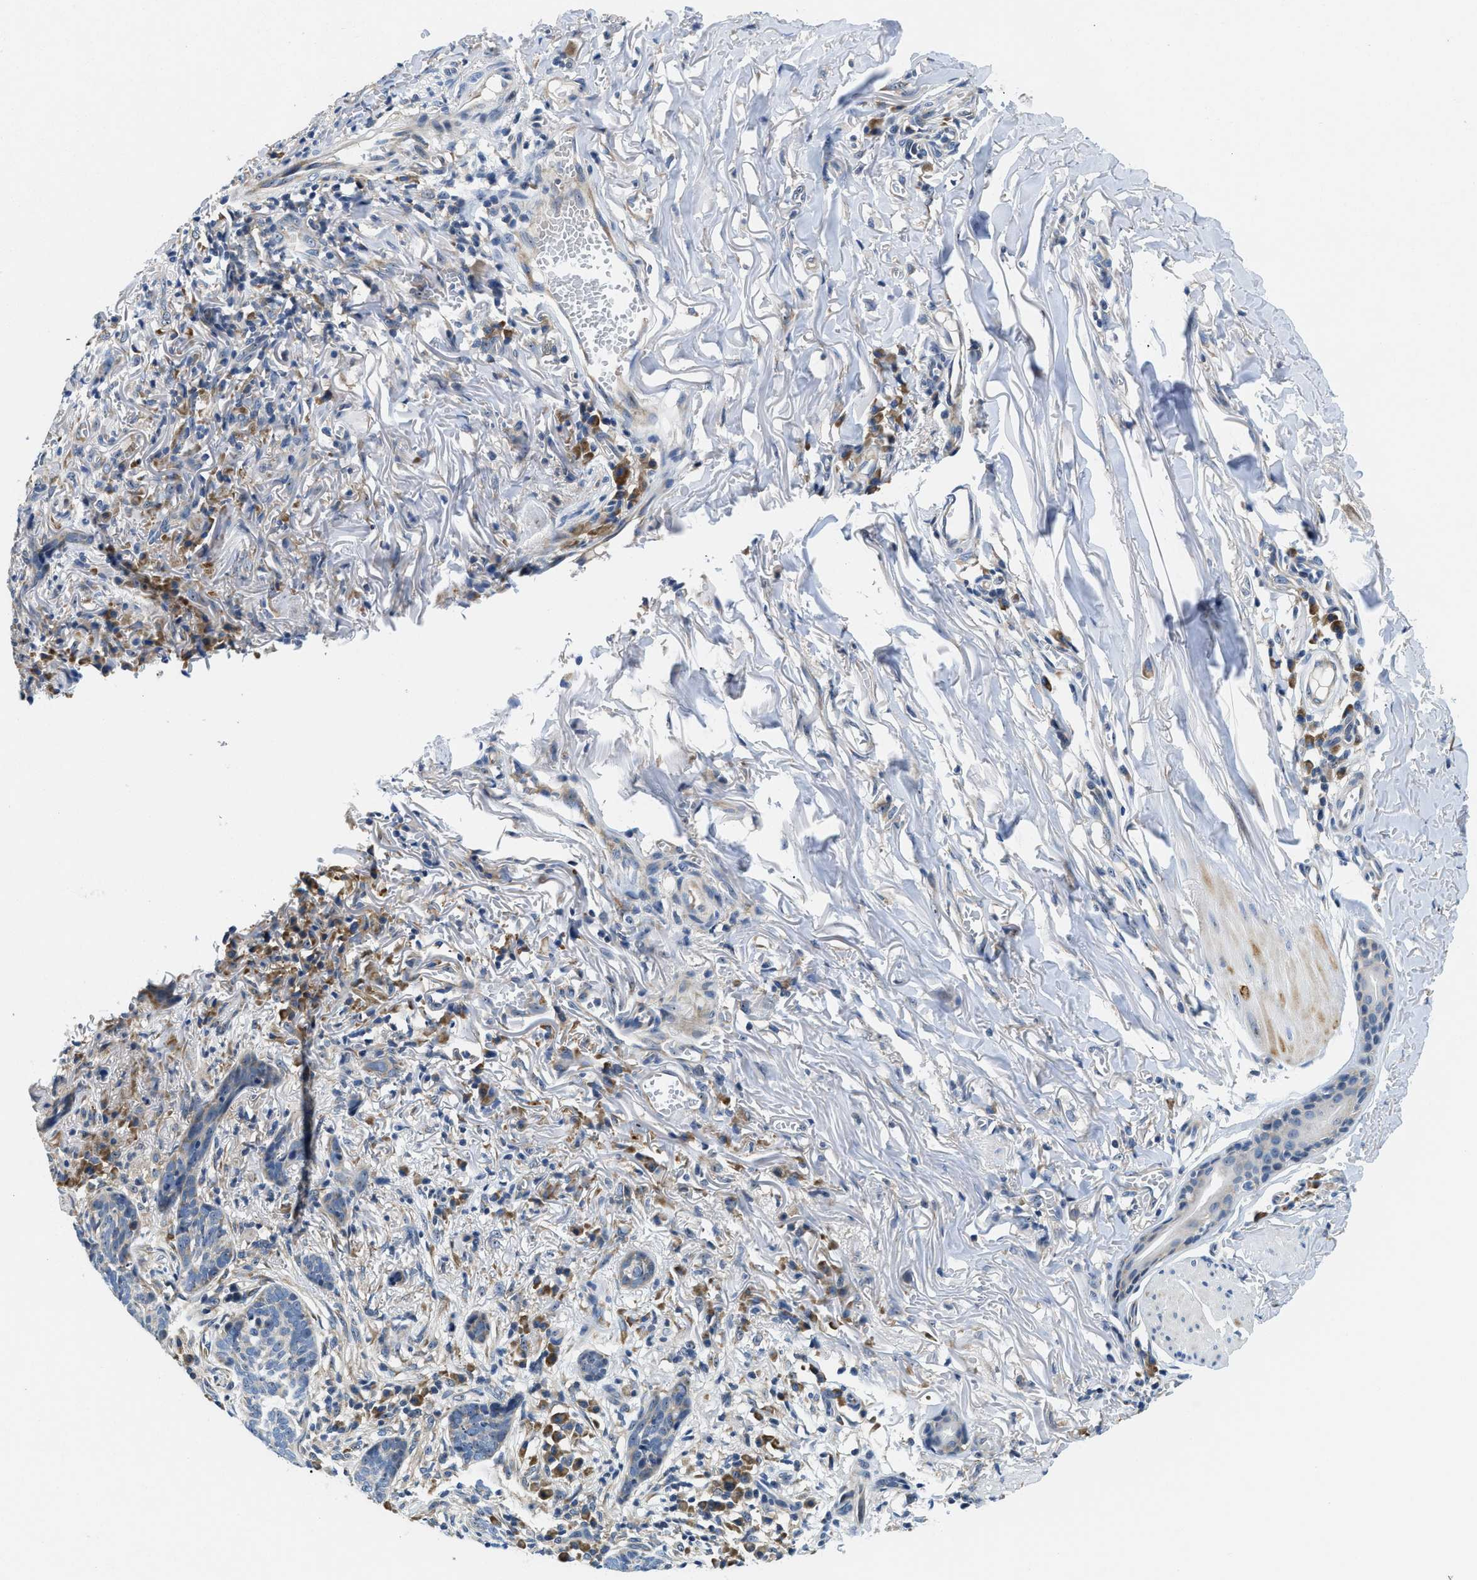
{"staining": {"intensity": "negative", "quantity": "none", "location": "none"}, "tissue": "skin cancer", "cell_type": "Tumor cells", "image_type": "cancer", "snomed": [{"axis": "morphology", "description": "Basal cell carcinoma"}, {"axis": "topography", "description": "Skin"}], "caption": "Immunohistochemistry (IHC) image of neoplastic tissue: skin cancer stained with DAB (3,3'-diaminobenzidine) shows no significant protein positivity in tumor cells.", "gene": "IKBKE", "patient": {"sex": "male", "age": 85}}